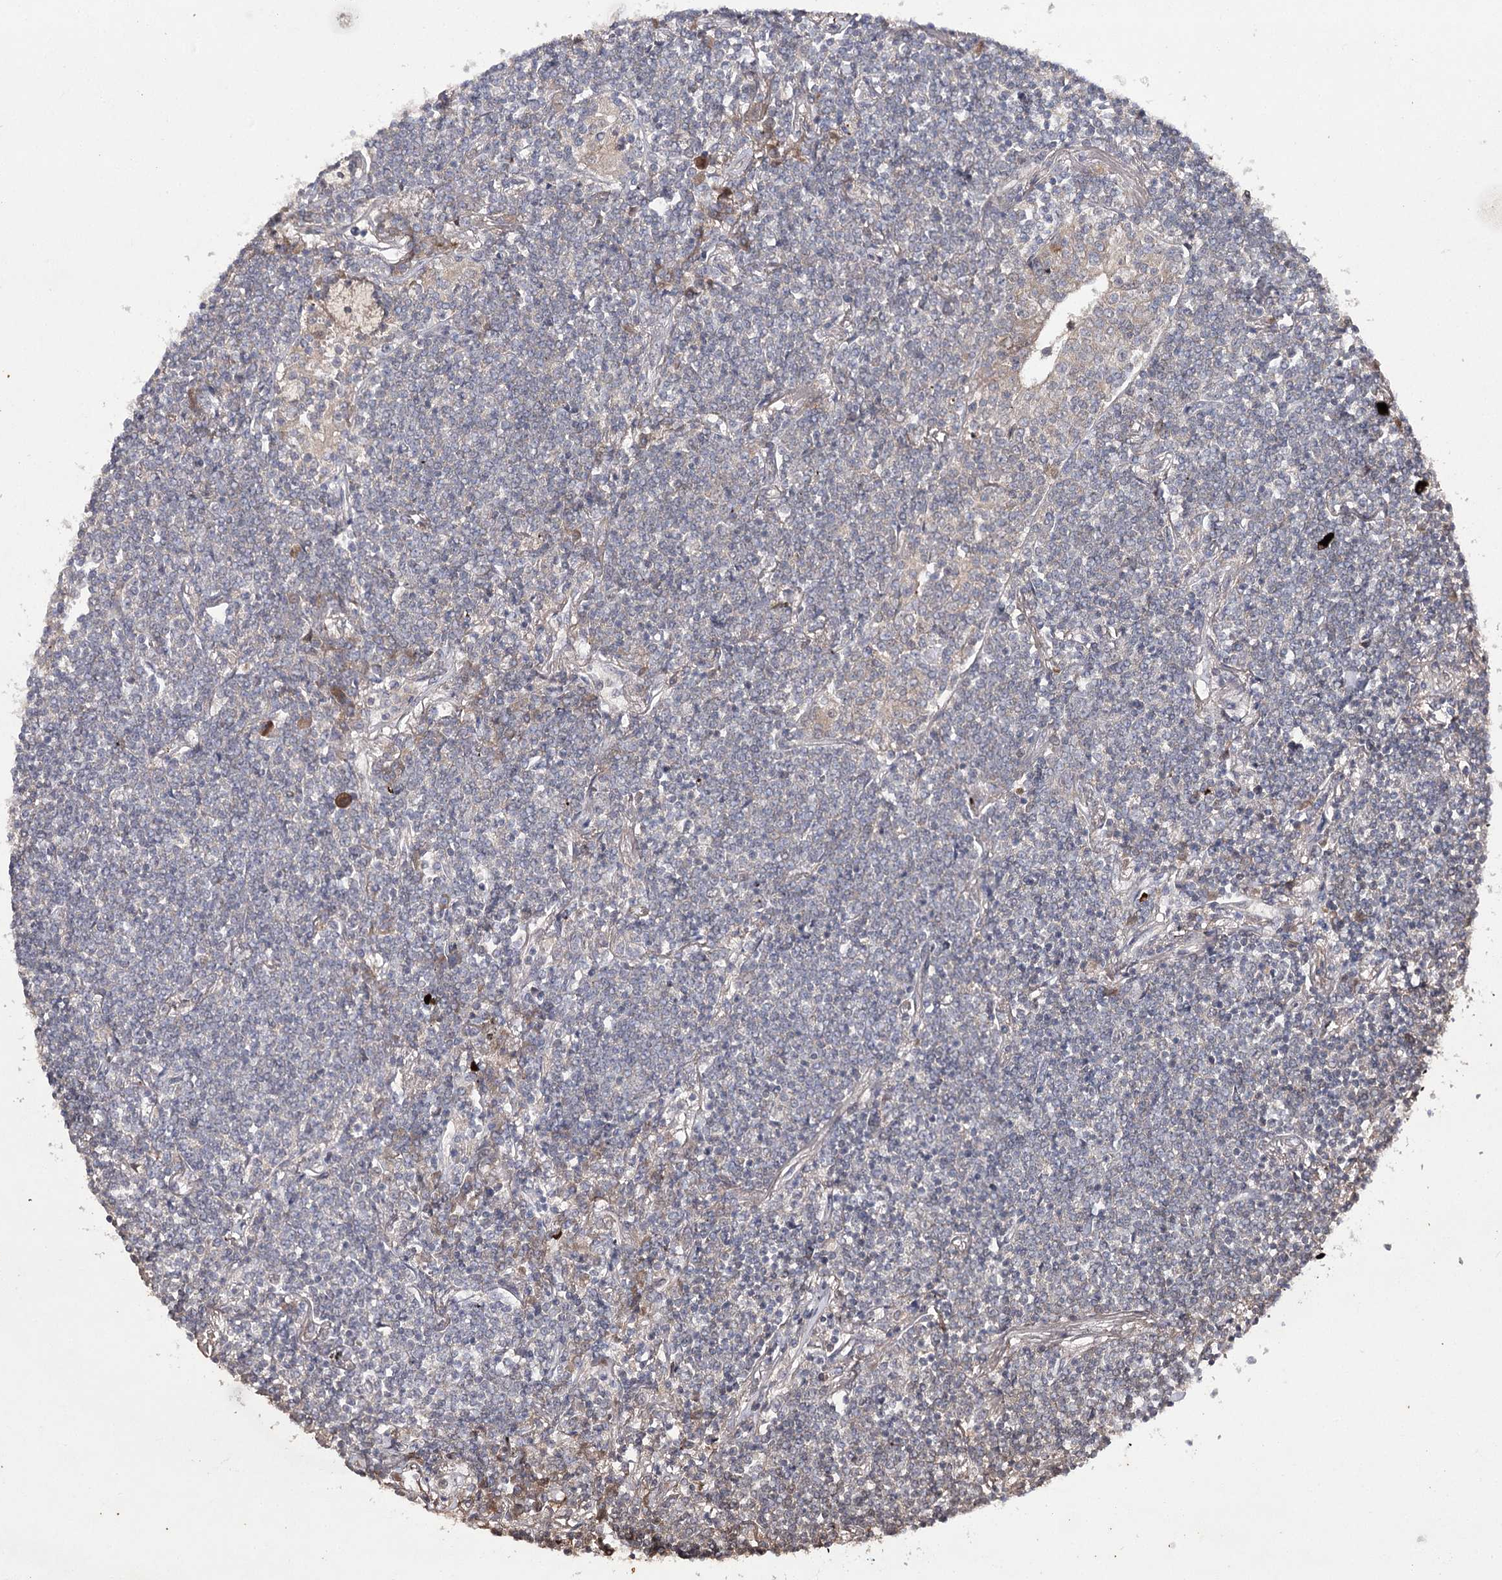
{"staining": {"intensity": "negative", "quantity": "none", "location": "none"}, "tissue": "lymphoma", "cell_type": "Tumor cells", "image_type": "cancer", "snomed": [{"axis": "morphology", "description": "Malignant lymphoma, non-Hodgkin's type, Low grade"}, {"axis": "topography", "description": "Lung"}], "caption": "Immunohistochemistry (IHC) photomicrograph of lymphoma stained for a protein (brown), which displays no positivity in tumor cells.", "gene": "BCR", "patient": {"sex": "female", "age": 71}}